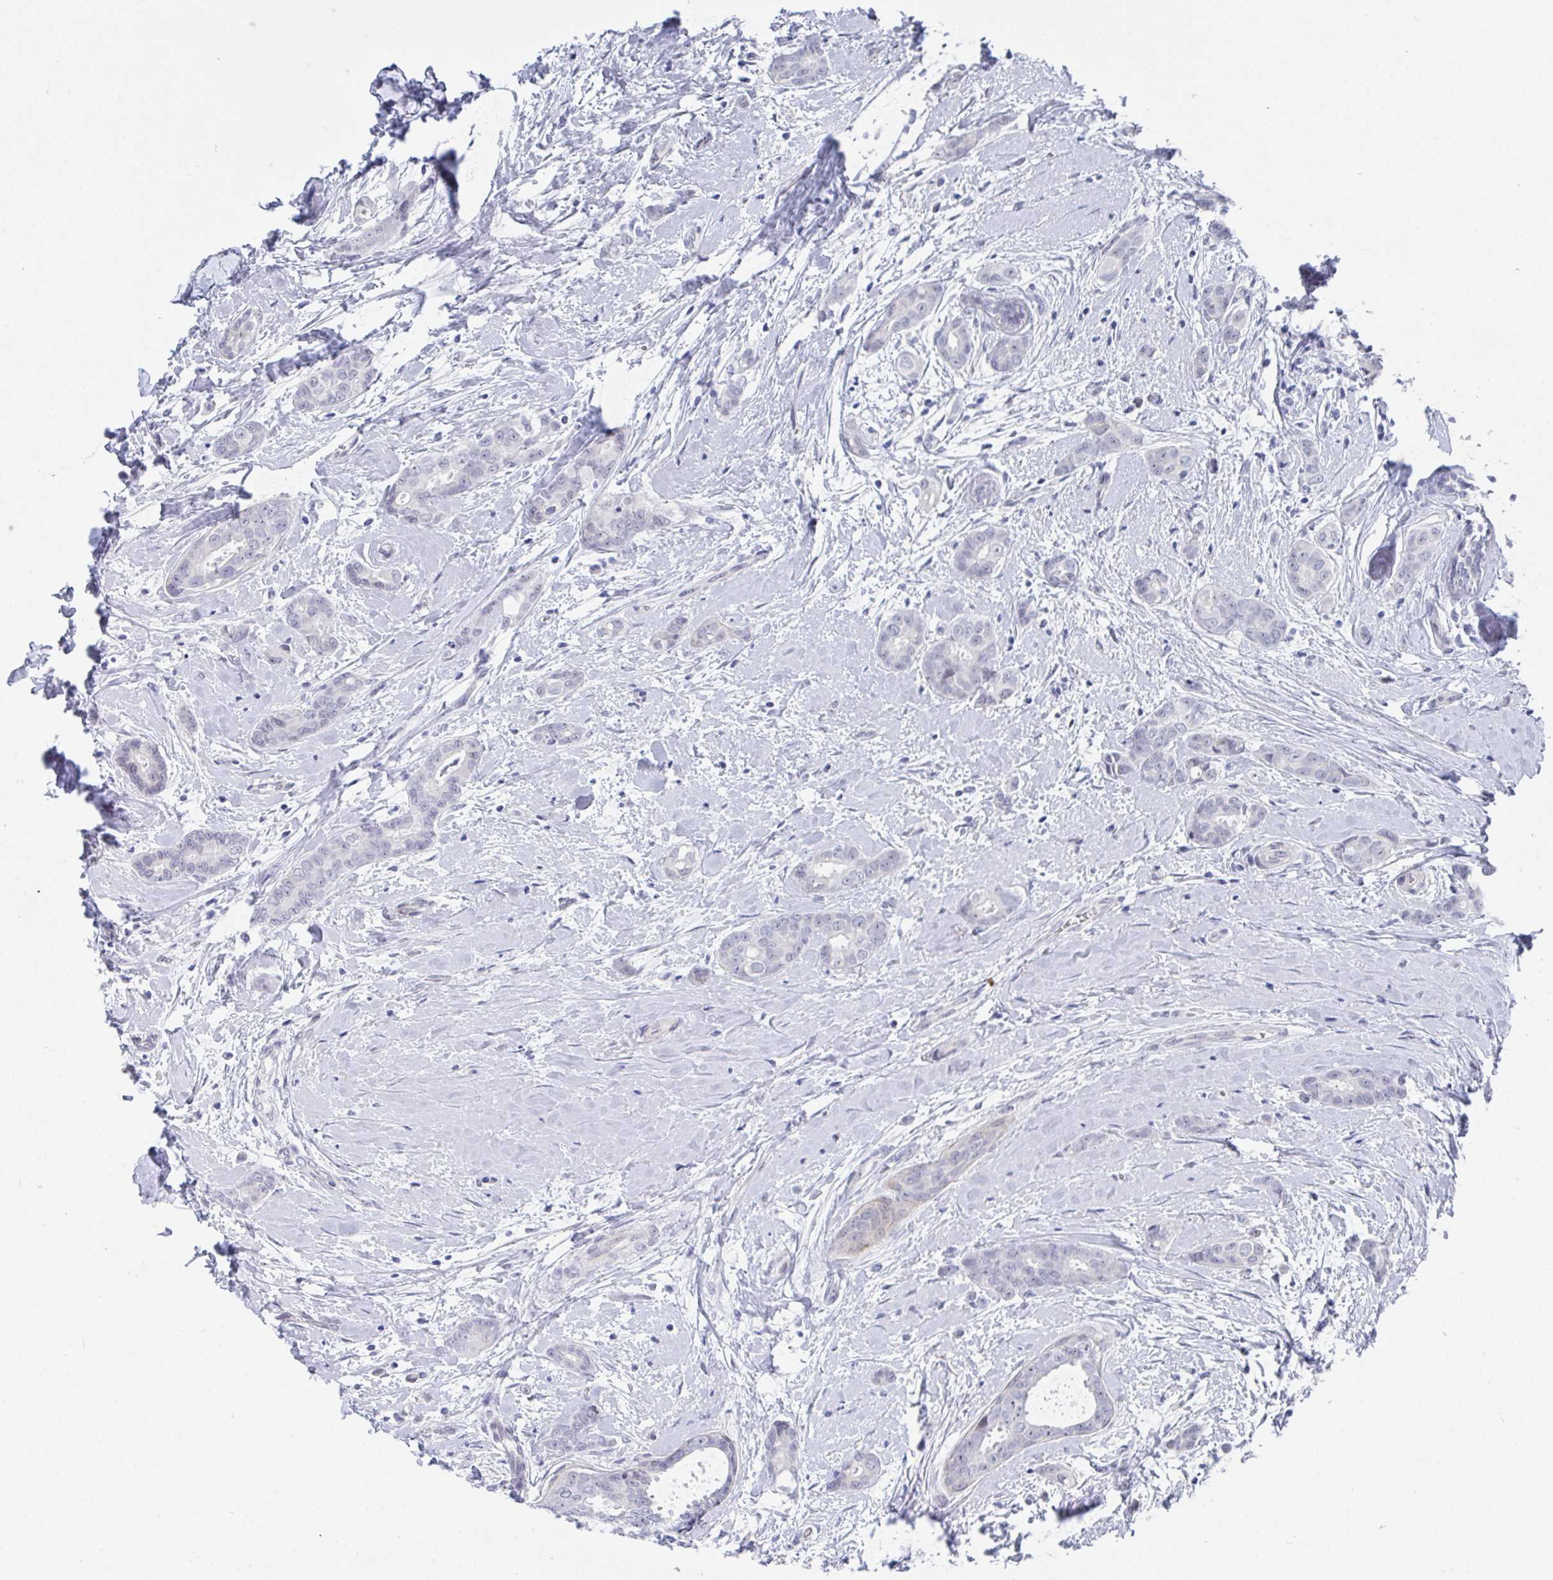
{"staining": {"intensity": "negative", "quantity": "none", "location": "none"}, "tissue": "breast cancer", "cell_type": "Tumor cells", "image_type": "cancer", "snomed": [{"axis": "morphology", "description": "Duct carcinoma"}, {"axis": "topography", "description": "Breast"}], "caption": "A photomicrograph of breast infiltrating ductal carcinoma stained for a protein displays no brown staining in tumor cells. (Brightfield microscopy of DAB (3,3'-diaminobenzidine) immunohistochemistry at high magnification).", "gene": "MFSD4A", "patient": {"sex": "female", "age": 45}}